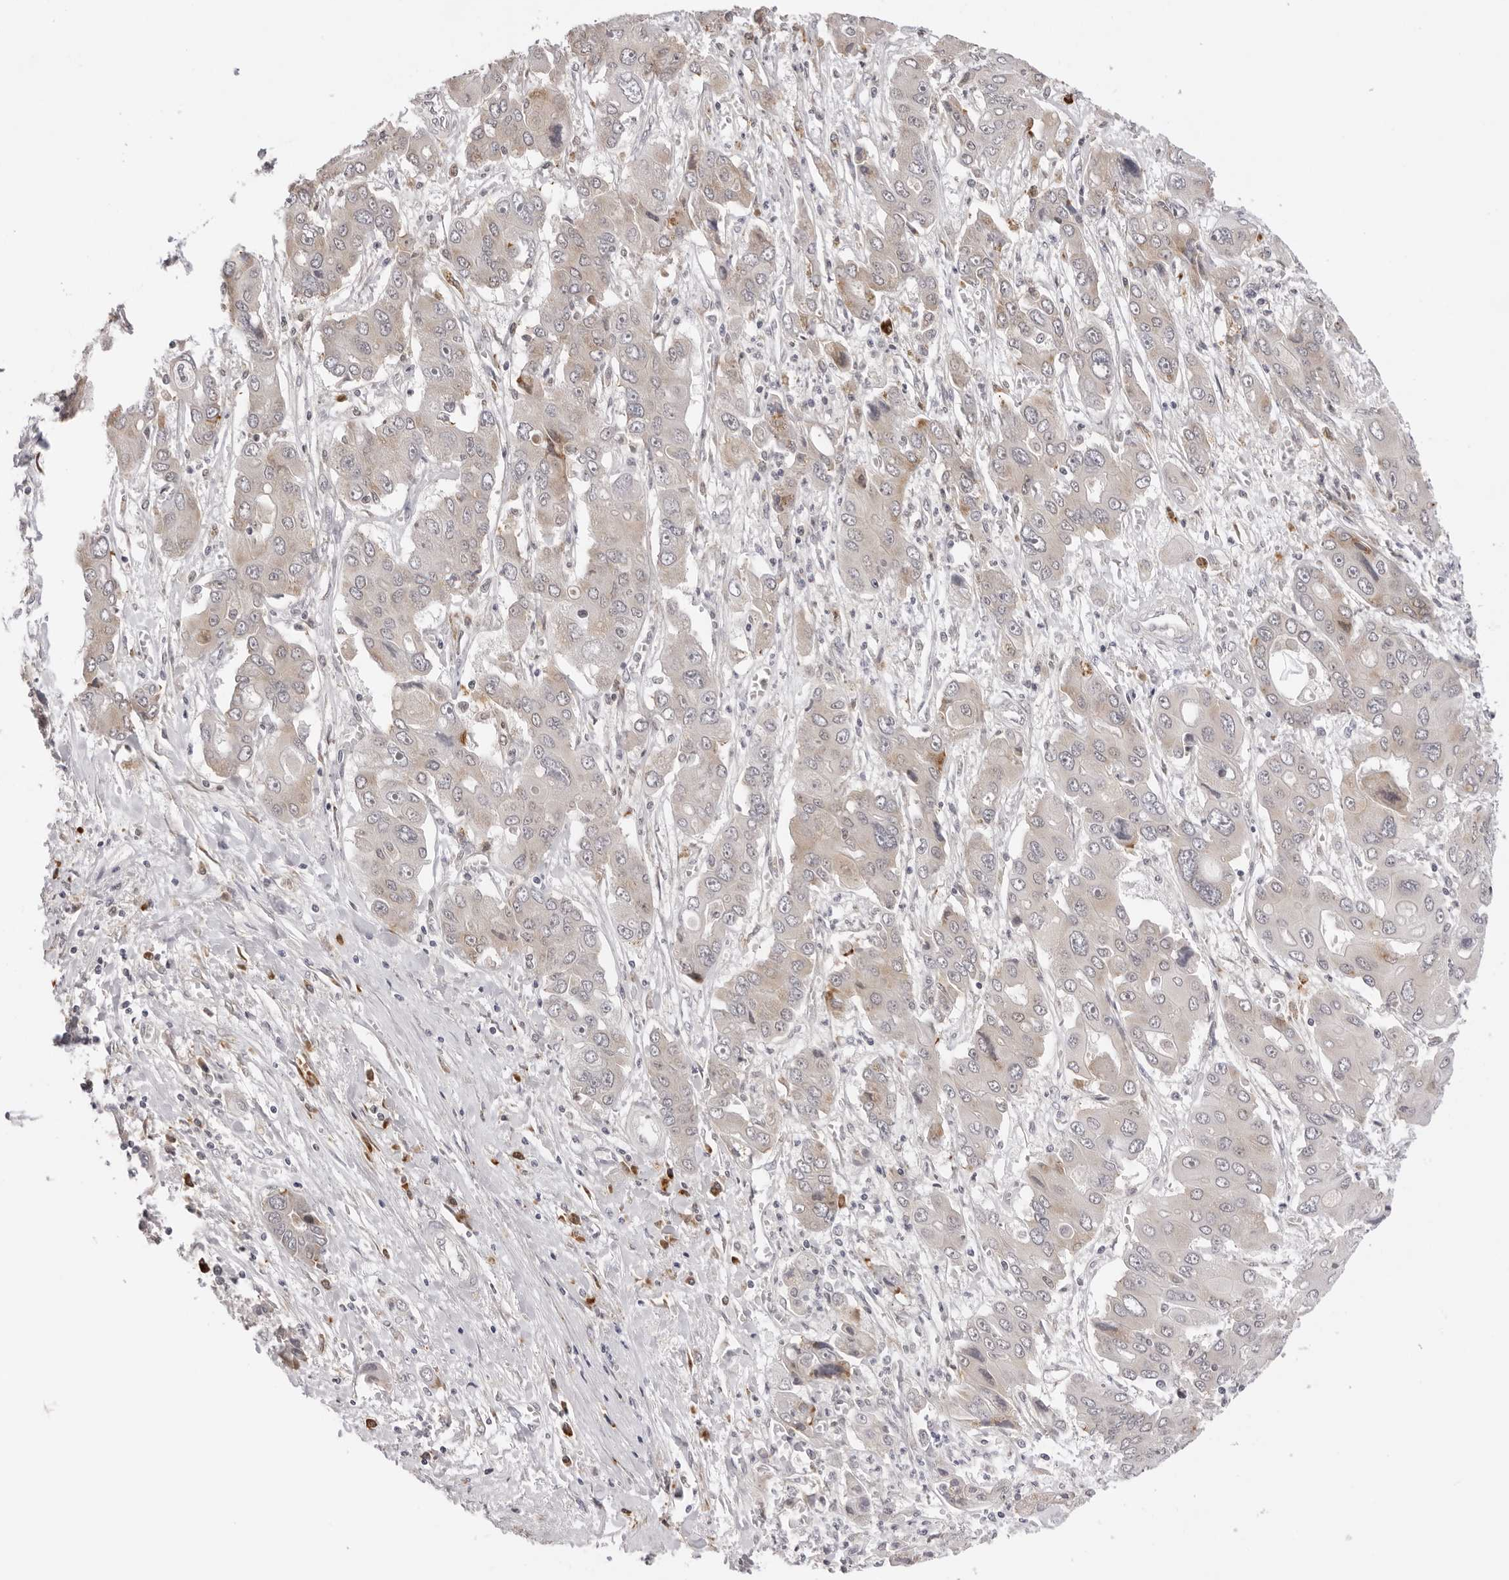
{"staining": {"intensity": "weak", "quantity": "<25%", "location": "cytoplasmic/membranous"}, "tissue": "liver cancer", "cell_type": "Tumor cells", "image_type": "cancer", "snomed": [{"axis": "morphology", "description": "Cholangiocarcinoma"}, {"axis": "topography", "description": "Liver"}], "caption": "IHC micrograph of human liver cancer (cholangiocarcinoma) stained for a protein (brown), which reveals no positivity in tumor cells.", "gene": "IL17RA", "patient": {"sex": "male", "age": 67}}